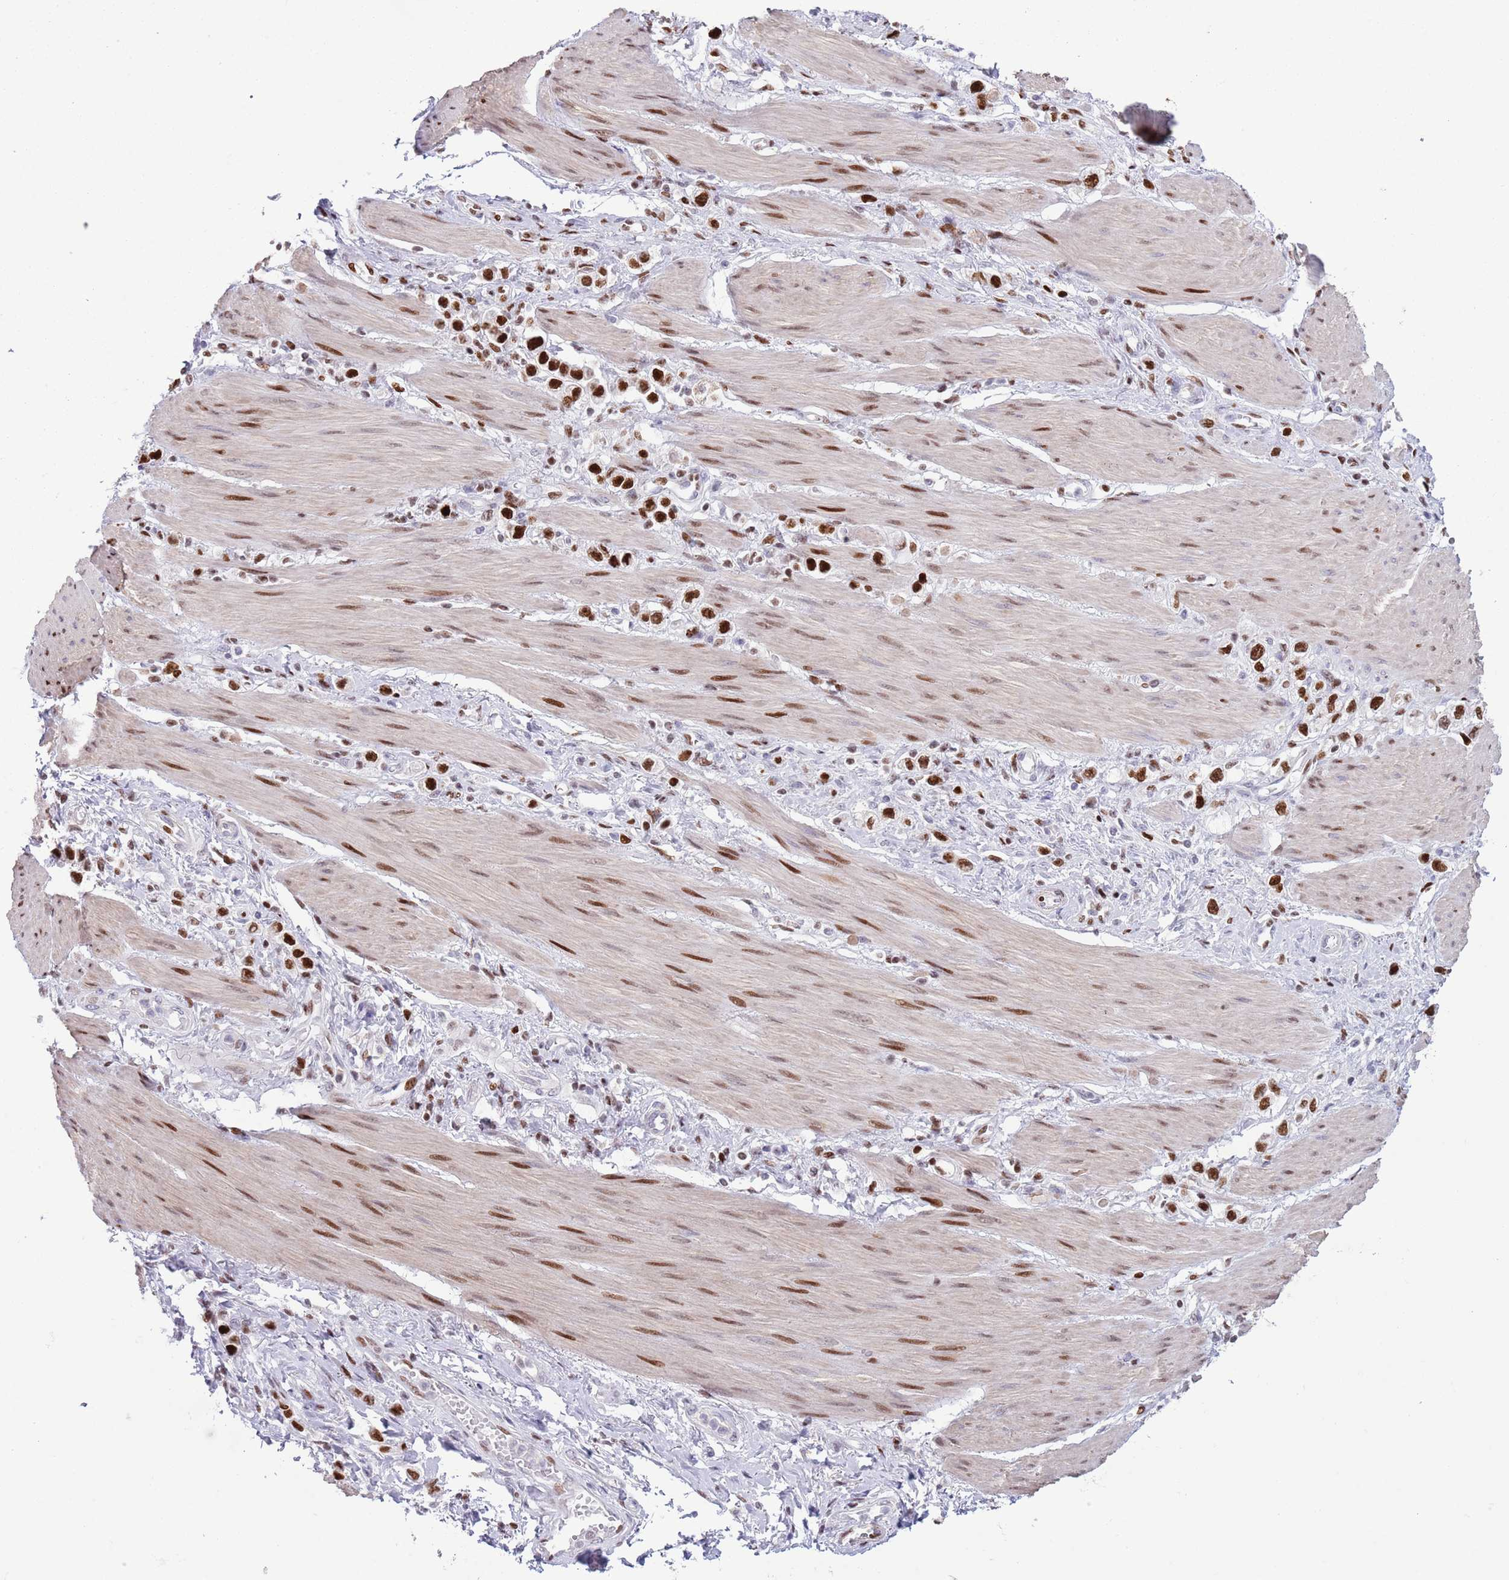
{"staining": {"intensity": "strong", "quantity": ">75%", "location": "nuclear"}, "tissue": "stomach cancer", "cell_type": "Tumor cells", "image_type": "cancer", "snomed": [{"axis": "morphology", "description": "Adenocarcinoma, NOS"}, {"axis": "topography", "description": "Stomach"}], "caption": "This is a histology image of immunohistochemistry staining of stomach adenocarcinoma, which shows strong expression in the nuclear of tumor cells.", "gene": "MFSD10", "patient": {"sex": "female", "age": 65}}